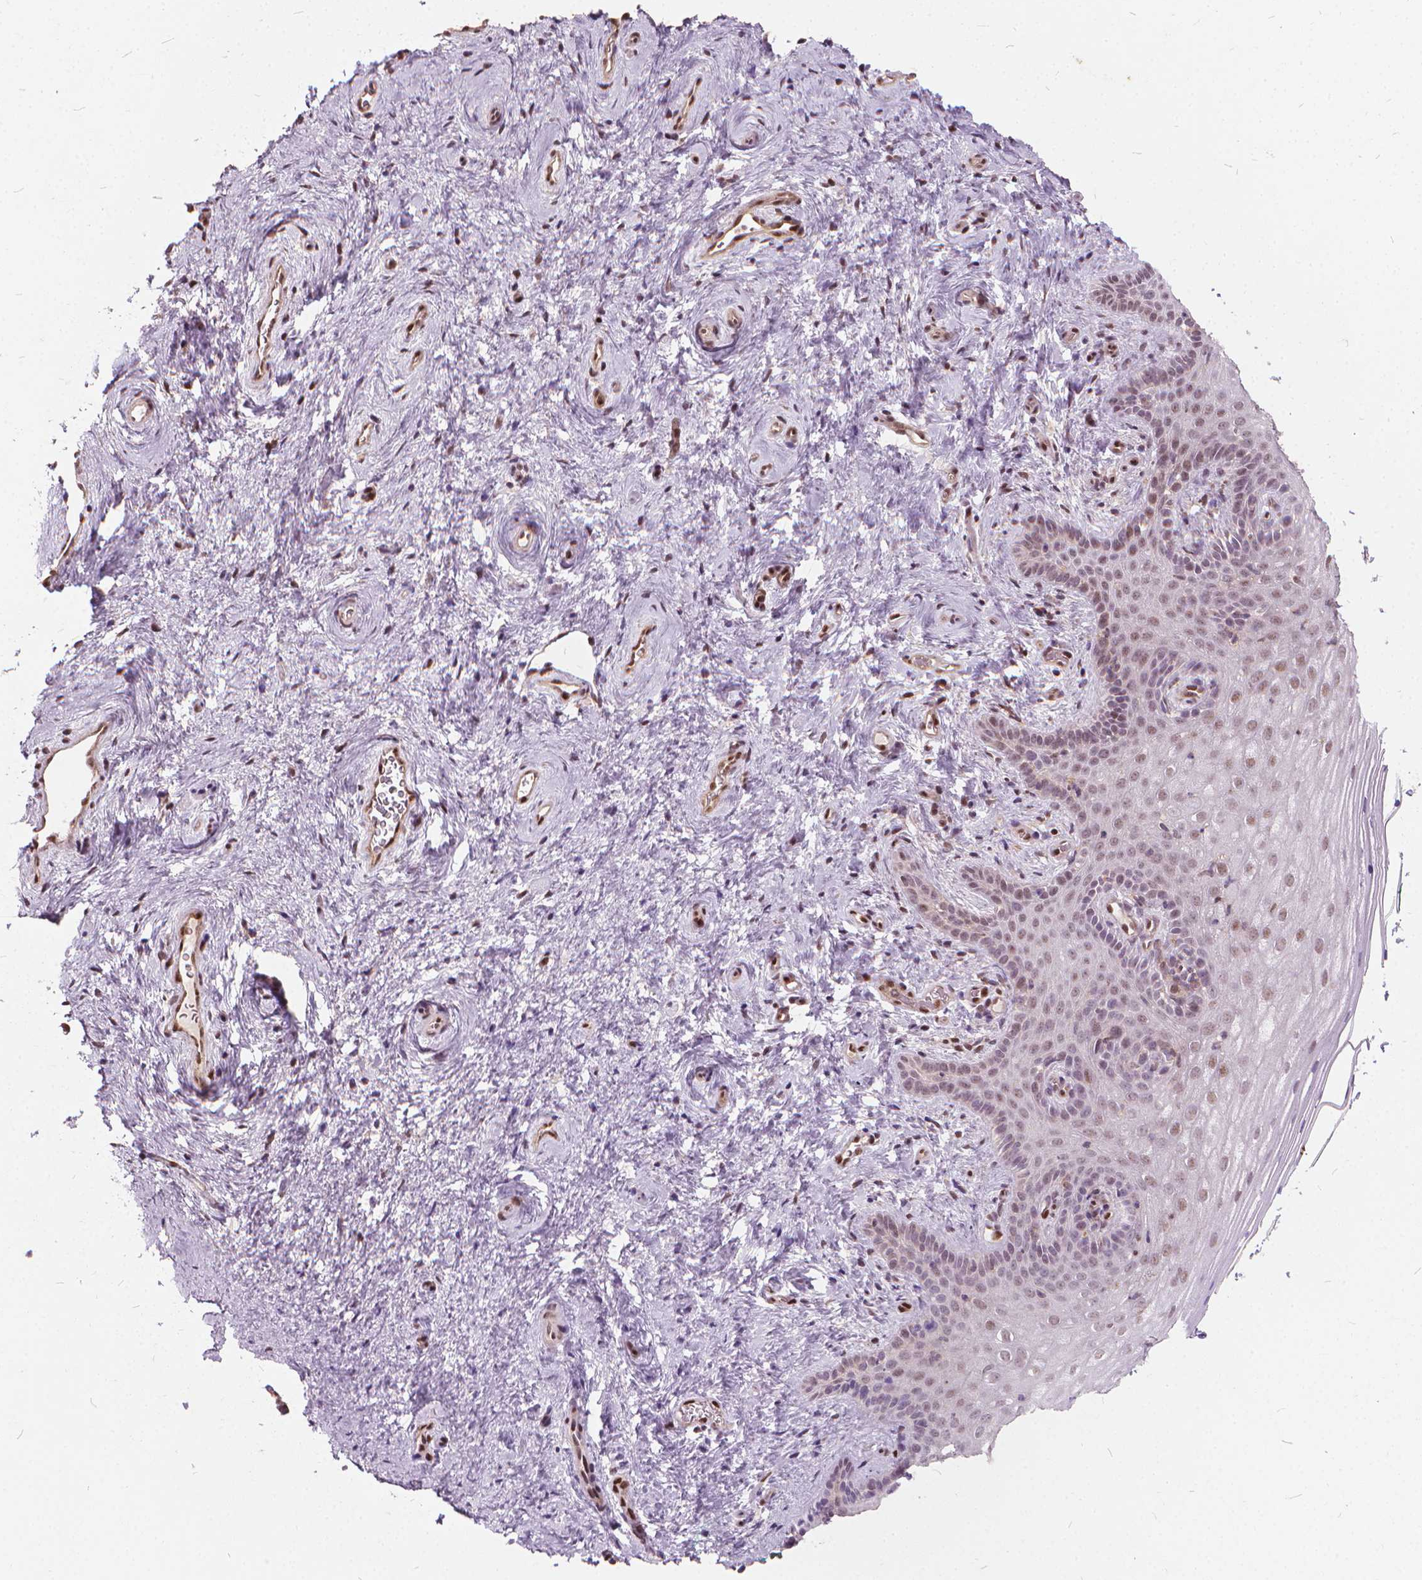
{"staining": {"intensity": "moderate", "quantity": "25%-75%", "location": "nuclear"}, "tissue": "vagina", "cell_type": "Squamous epithelial cells", "image_type": "normal", "snomed": [{"axis": "morphology", "description": "Normal tissue, NOS"}, {"axis": "topography", "description": "Vagina"}], "caption": "Protein expression analysis of unremarkable vagina exhibits moderate nuclear expression in approximately 25%-75% of squamous epithelial cells.", "gene": "STAT5B", "patient": {"sex": "female", "age": 45}}